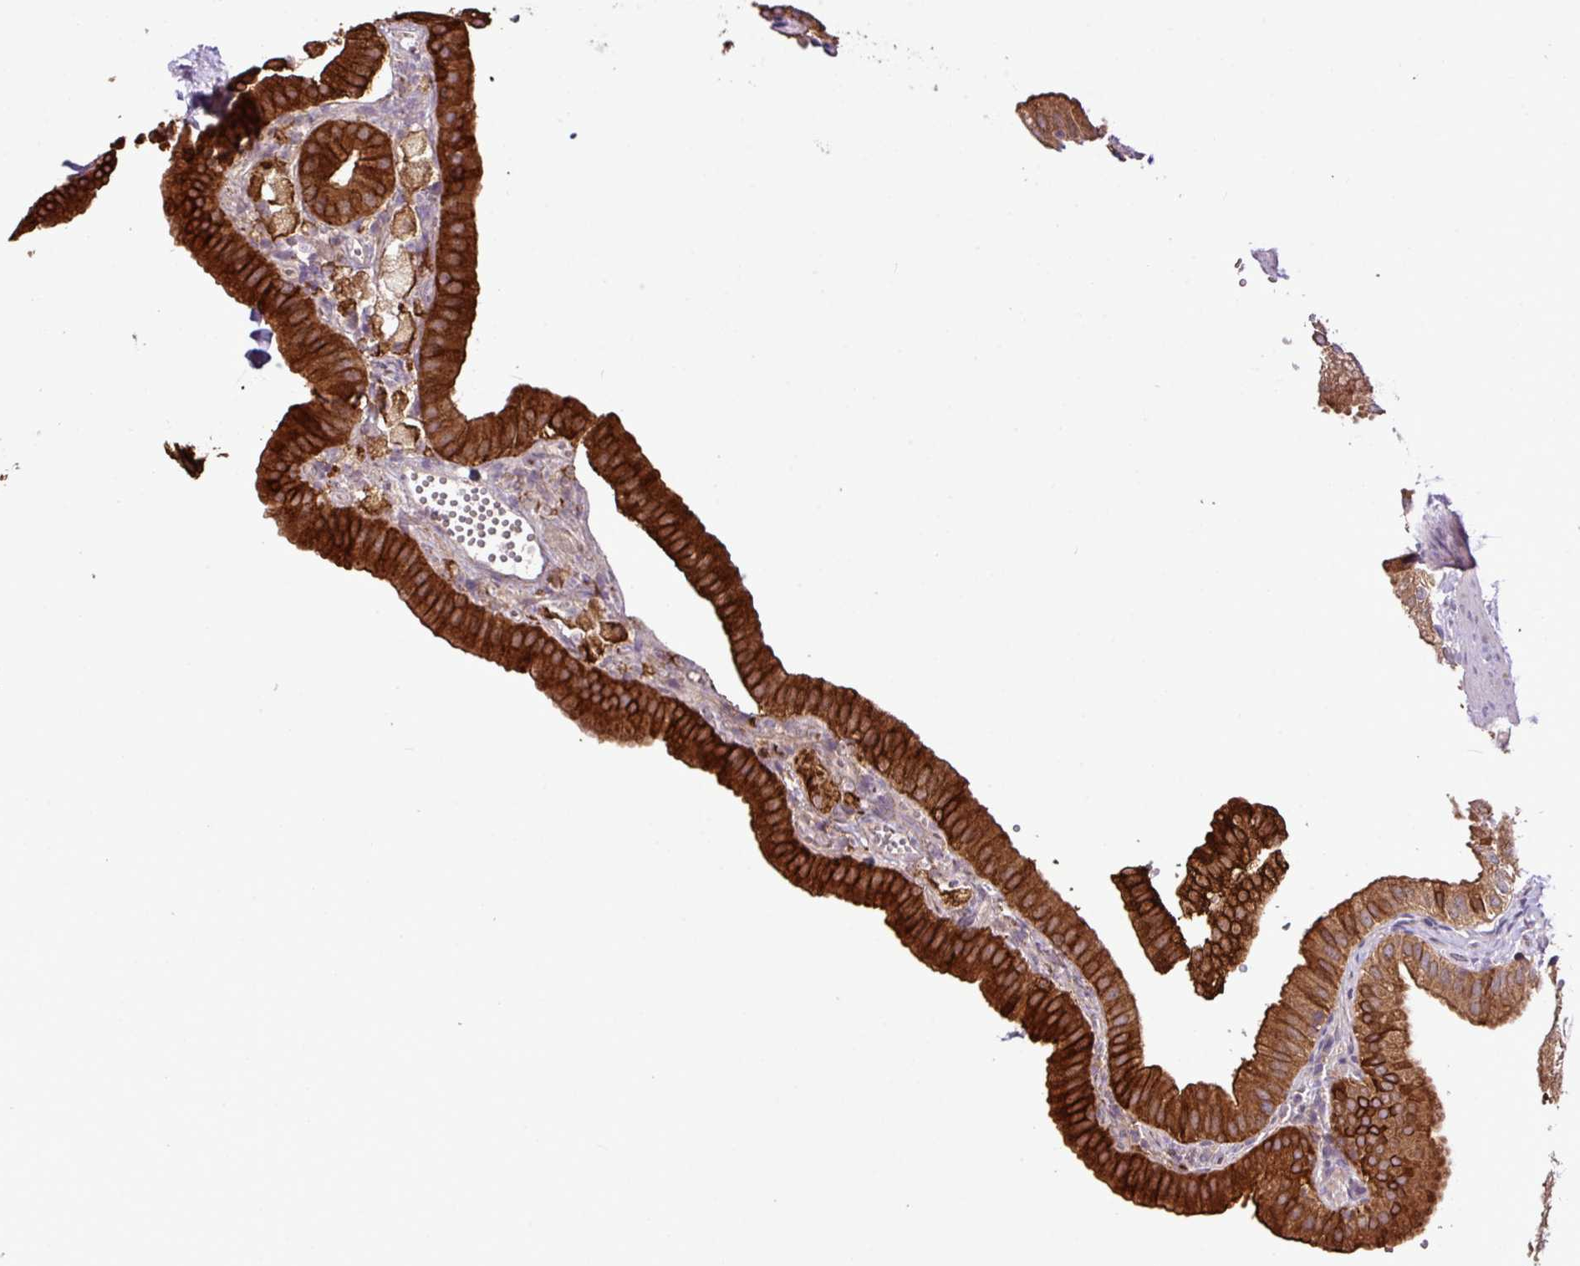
{"staining": {"intensity": "strong", "quantity": ">75%", "location": "cytoplasmic/membranous"}, "tissue": "gallbladder", "cell_type": "Glandular cells", "image_type": "normal", "snomed": [{"axis": "morphology", "description": "Normal tissue, NOS"}, {"axis": "topography", "description": "Gallbladder"}], "caption": "Immunohistochemical staining of benign human gallbladder exhibits strong cytoplasmic/membranous protein staining in approximately >75% of glandular cells.", "gene": "XIAP", "patient": {"sex": "female", "age": 61}}